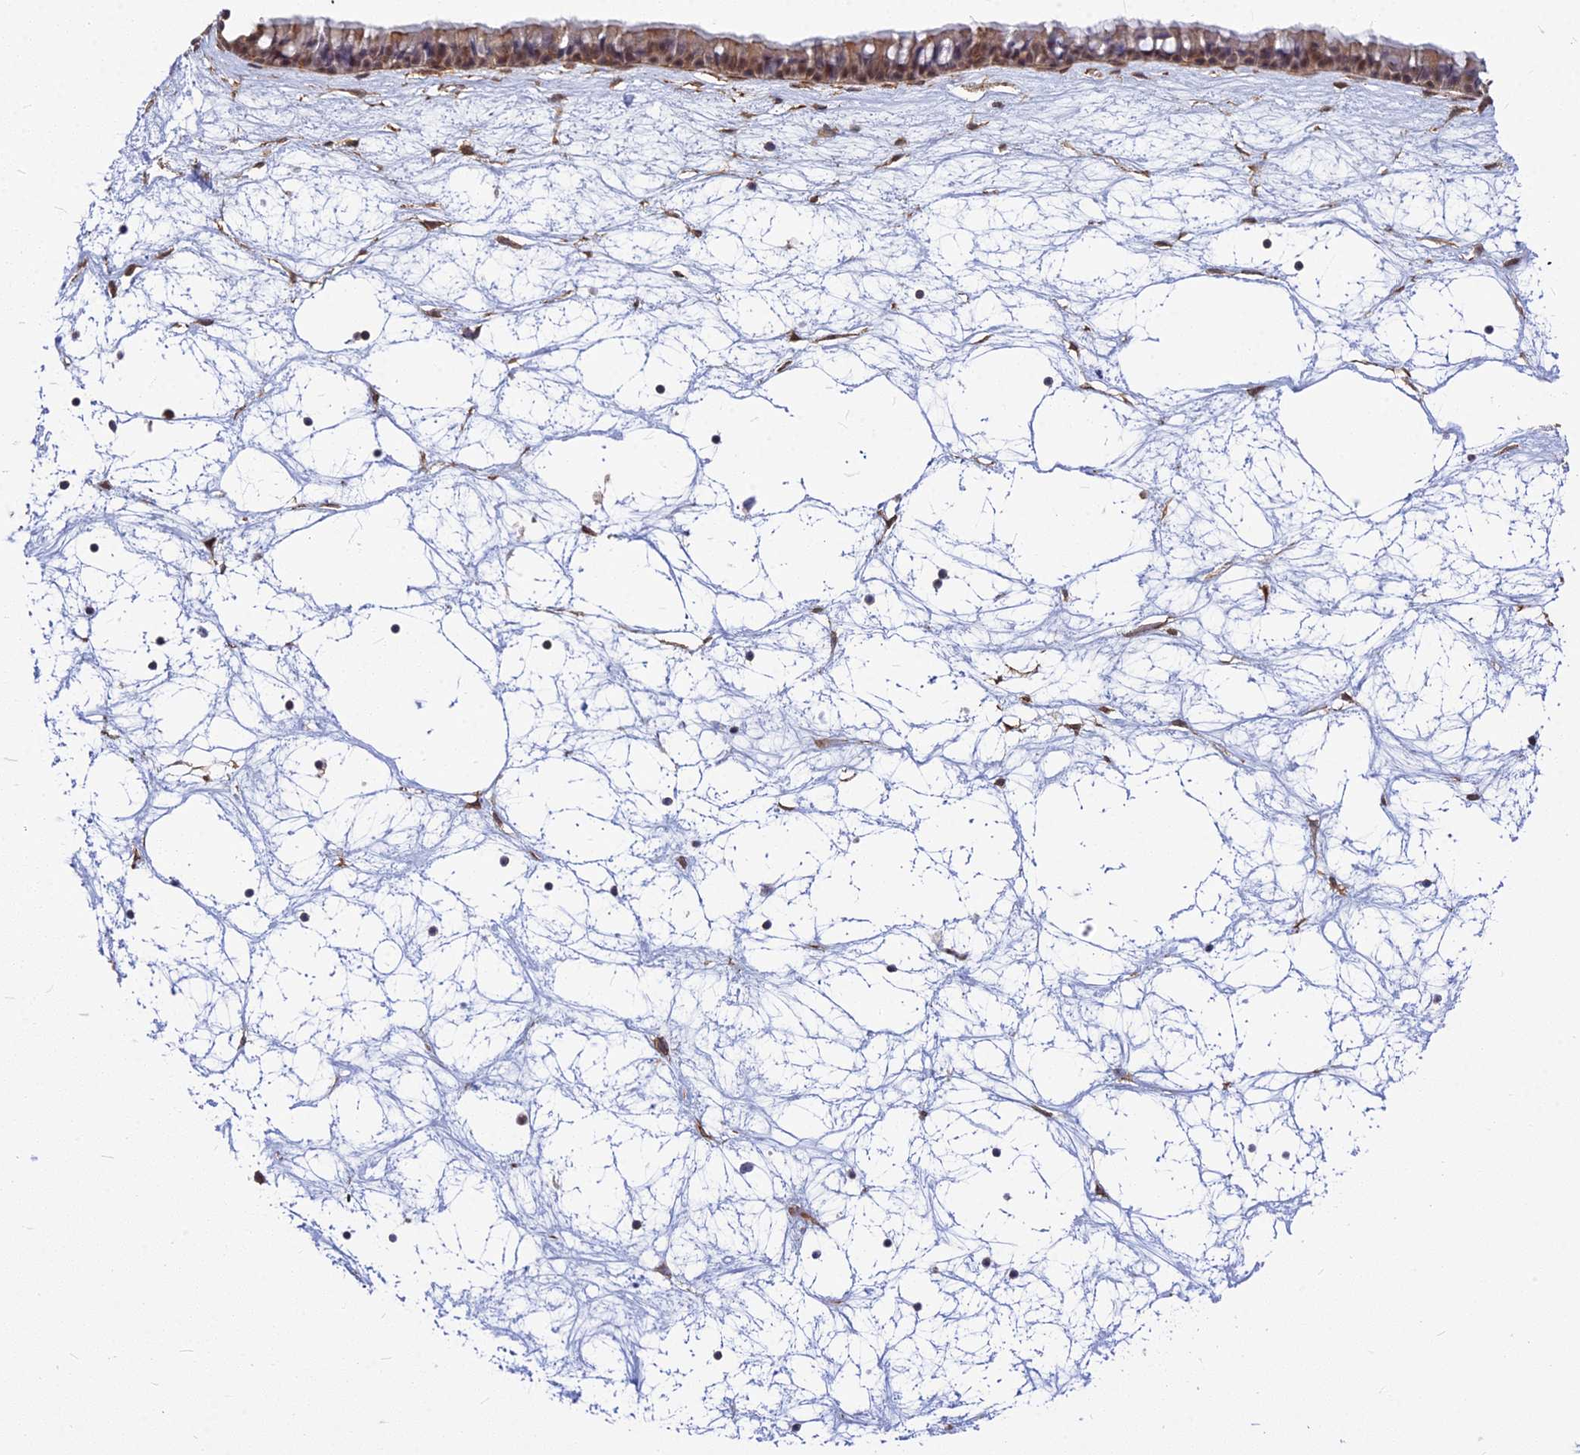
{"staining": {"intensity": "weak", "quantity": "25%-75%", "location": "cytoplasmic/membranous,nuclear"}, "tissue": "nasopharynx", "cell_type": "Respiratory epithelial cells", "image_type": "normal", "snomed": [{"axis": "morphology", "description": "Normal tissue, NOS"}, {"axis": "topography", "description": "Nasopharynx"}], "caption": "High-power microscopy captured an IHC histopathology image of normal nasopharynx, revealing weak cytoplasmic/membranous,nuclear staining in approximately 25%-75% of respiratory epithelial cells. The staining was performed using DAB (3,3'-diaminobenzidine) to visualize the protein expression in brown, while the nuclei were stained in blue with hematoxylin (Magnification: 20x).", "gene": "YJU2", "patient": {"sex": "male", "age": 64}}